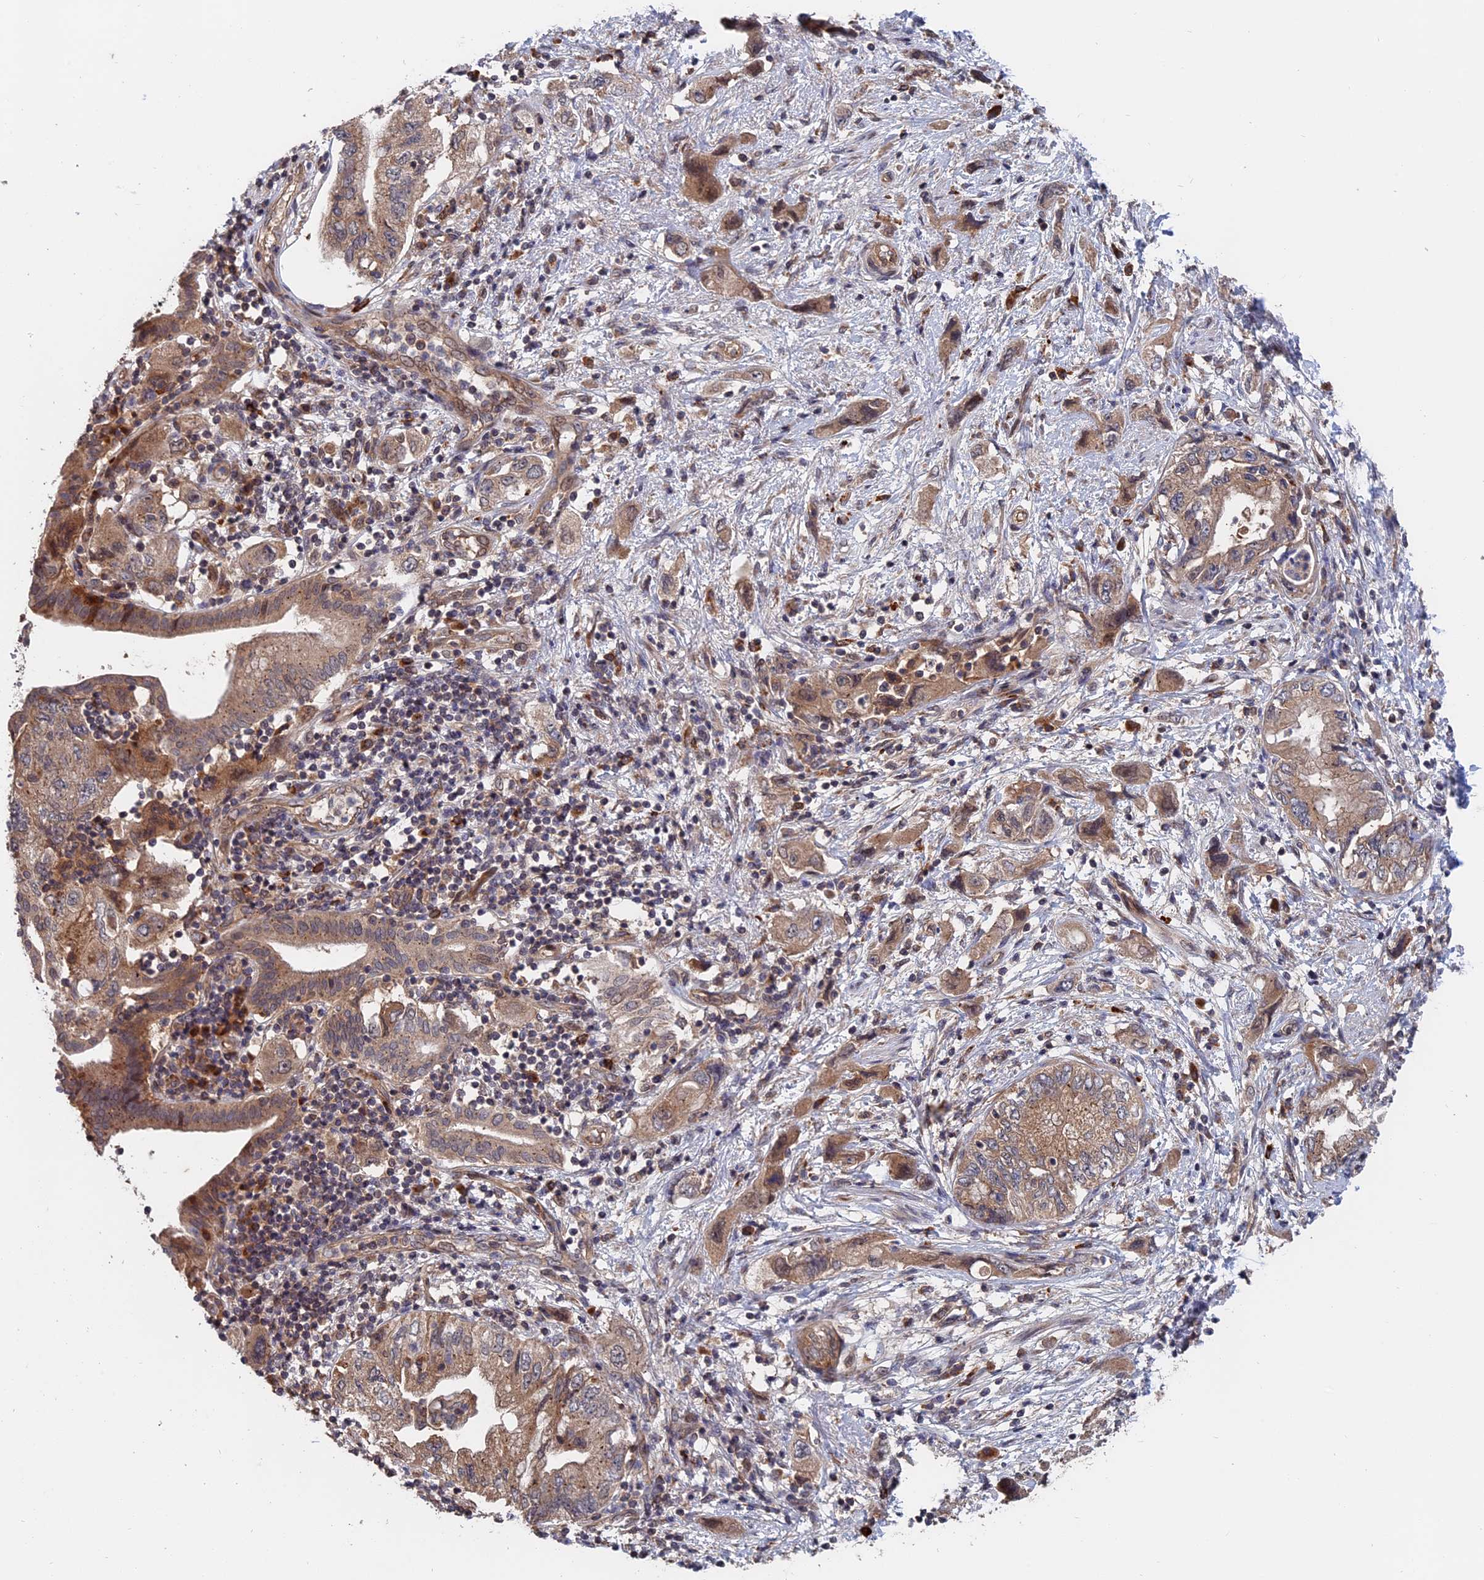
{"staining": {"intensity": "moderate", "quantity": ">75%", "location": "cytoplasmic/membranous"}, "tissue": "pancreatic cancer", "cell_type": "Tumor cells", "image_type": "cancer", "snomed": [{"axis": "morphology", "description": "Adenocarcinoma, NOS"}, {"axis": "topography", "description": "Pancreas"}], "caption": "Pancreatic adenocarcinoma stained for a protein (brown) shows moderate cytoplasmic/membranous positive staining in about >75% of tumor cells.", "gene": "TRAPPC2L", "patient": {"sex": "female", "age": 73}}